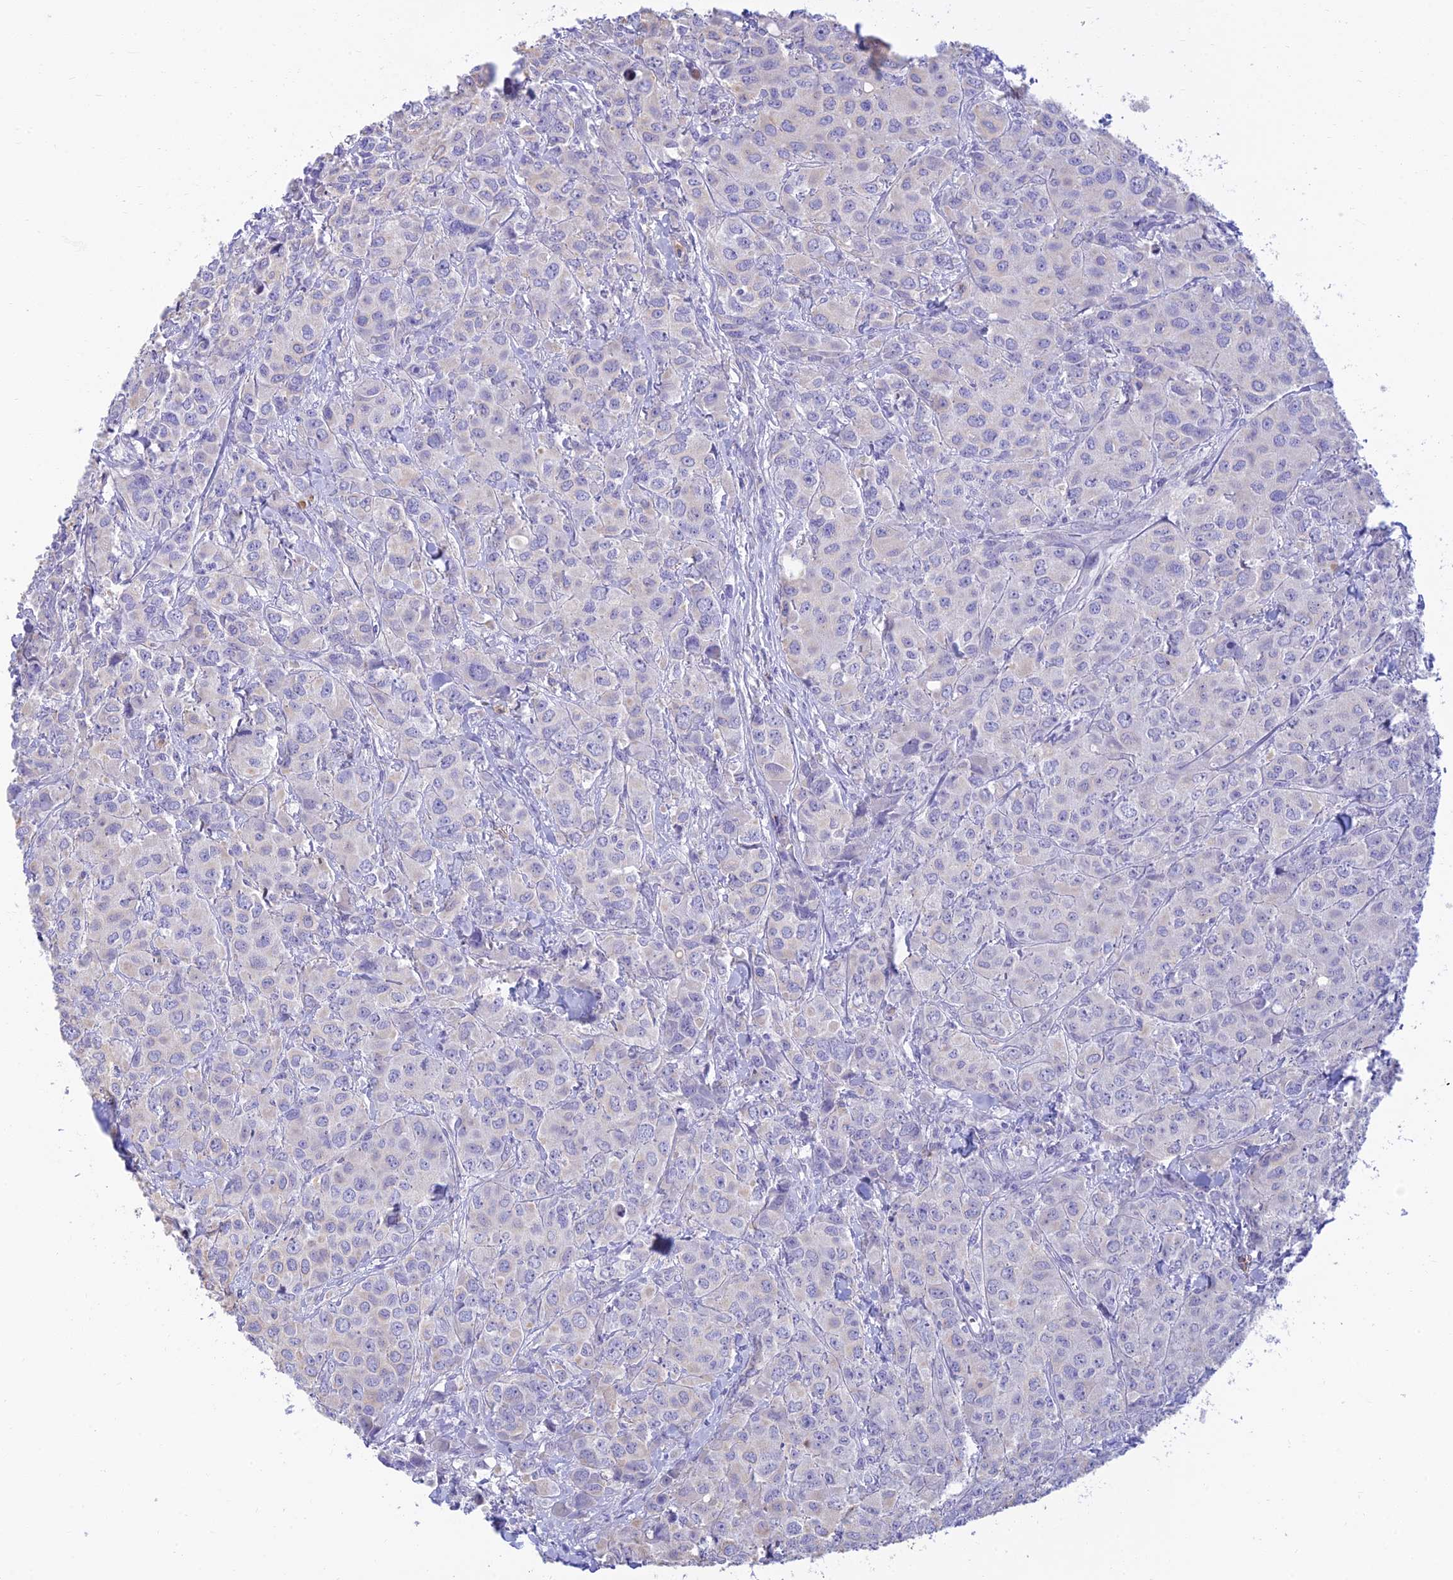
{"staining": {"intensity": "negative", "quantity": "none", "location": "none"}, "tissue": "breast cancer", "cell_type": "Tumor cells", "image_type": "cancer", "snomed": [{"axis": "morphology", "description": "Duct carcinoma"}, {"axis": "topography", "description": "Breast"}], "caption": "The micrograph demonstrates no significant staining in tumor cells of infiltrating ductal carcinoma (breast).", "gene": "INTS13", "patient": {"sex": "female", "age": 43}}